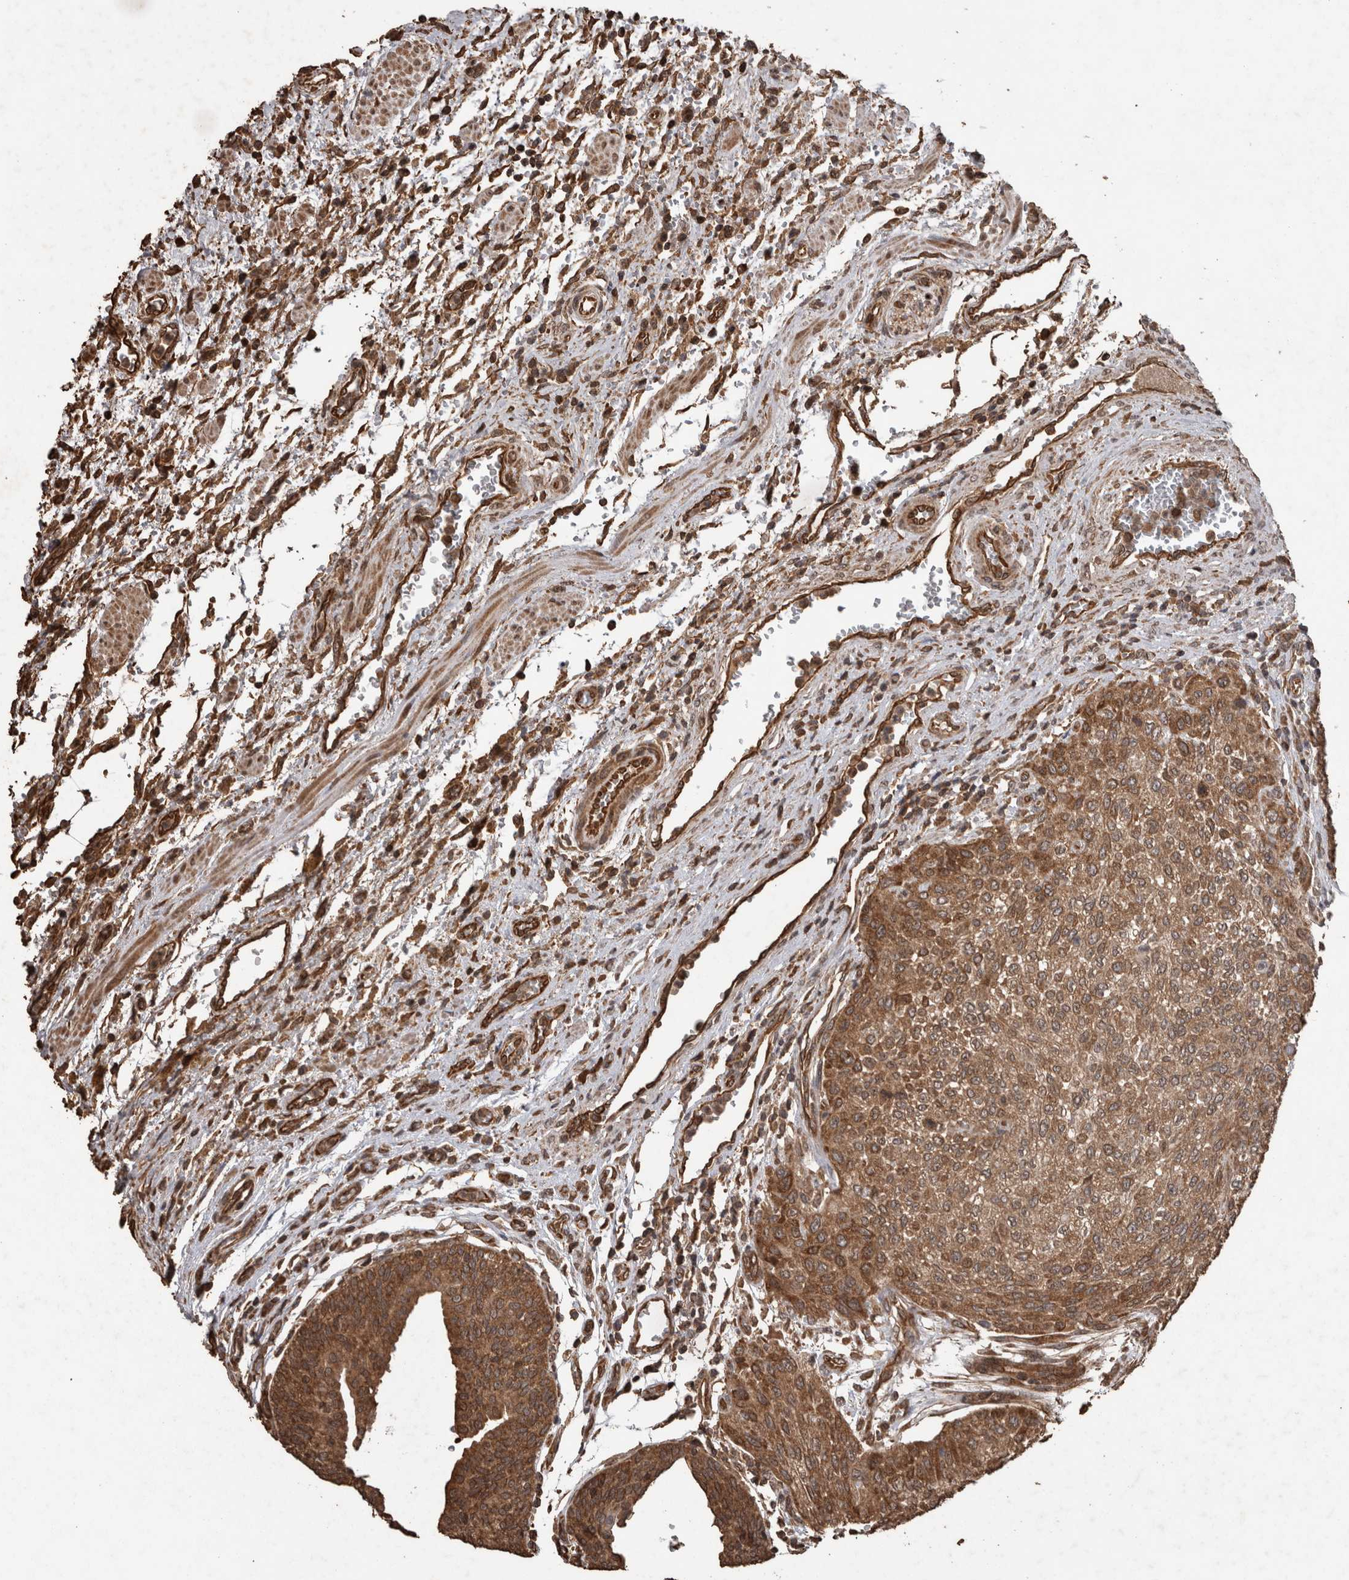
{"staining": {"intensity": "strong", "quantity": ">75%", "location": "cytoplasmic/membranous"}, "tissue": "urothelial cancer", "cell_type": "Tumor cells", "image_type": "cancer", "snomed": [{"axis": "morphology", "description": "Urothelial carcinoma, Low grade"}, {"axis": "morphology", "description": "Urothelial carcinoma, High grade"}, {"axis": "topography", "description": "Urinary bladder"}], "caption": "Immunohistochemical staining of human urothelial cancer demonstrates high levels of strong cytoplasmic/membranous protein staining in approximately >75% of tumor cells.", "gene": "PINK1", "patient": {"sex": "male", "age": 35}}